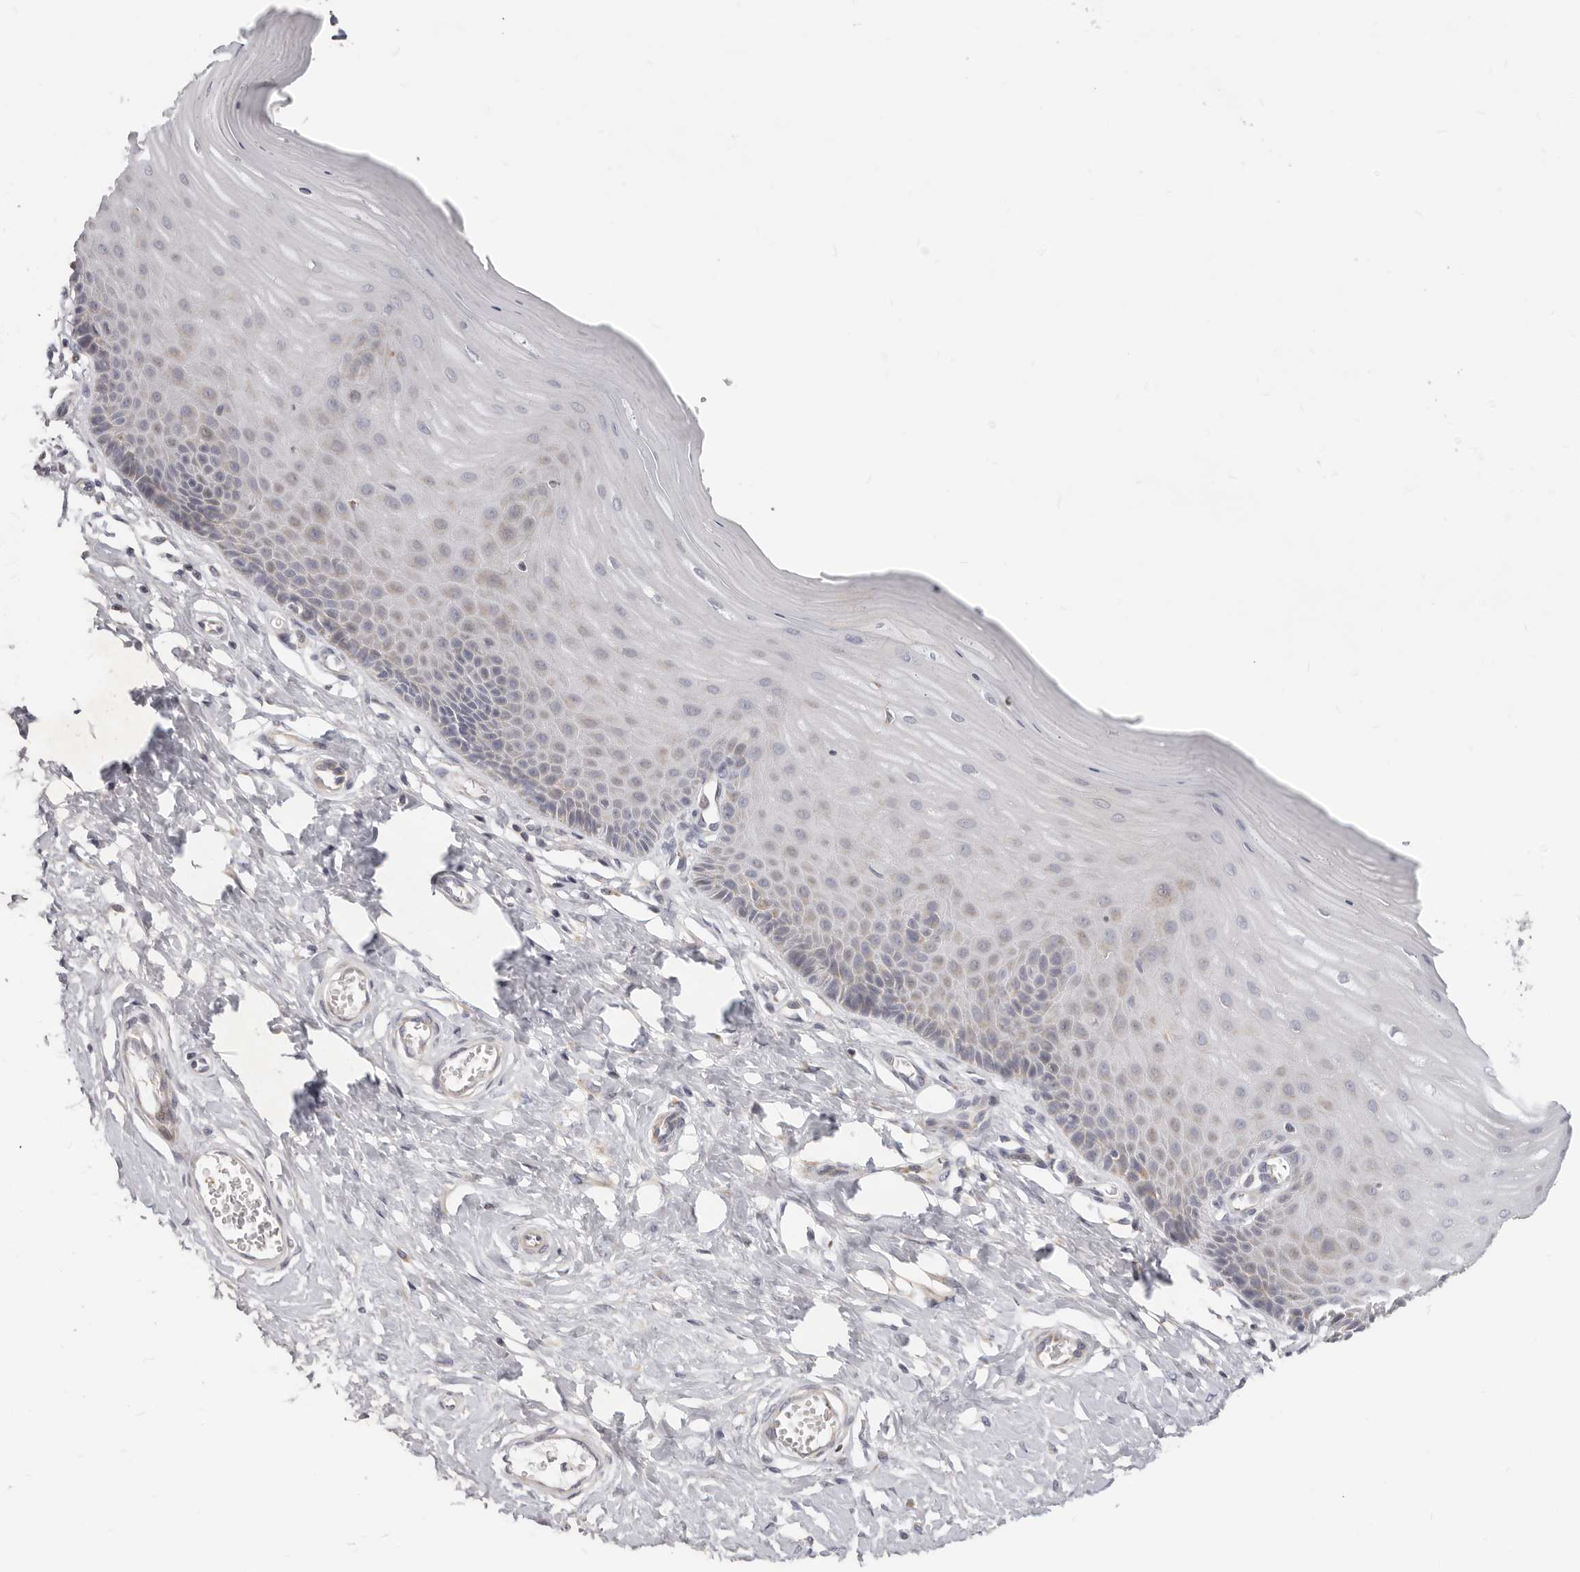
{"staining": {"intensity": "moderate", "quantity": ">75%", "location": "cytoplasmic/membranous"}, "tissue": "cervix", "cell_type": "Glandular cells", "image_type": "normal", "snomed": [{"axis": "morphology", "description": "Normal tissue, NOS"}, {"axis": "topography", "description": "Cervix"}], "caption": "The immunohistochemical stain labels moderate cytoplasmic/membranous positivity in glandular cells of unremarkable cervix.", "gene": "TFB2M", "patient": {"sex": "female", "age": 55}}